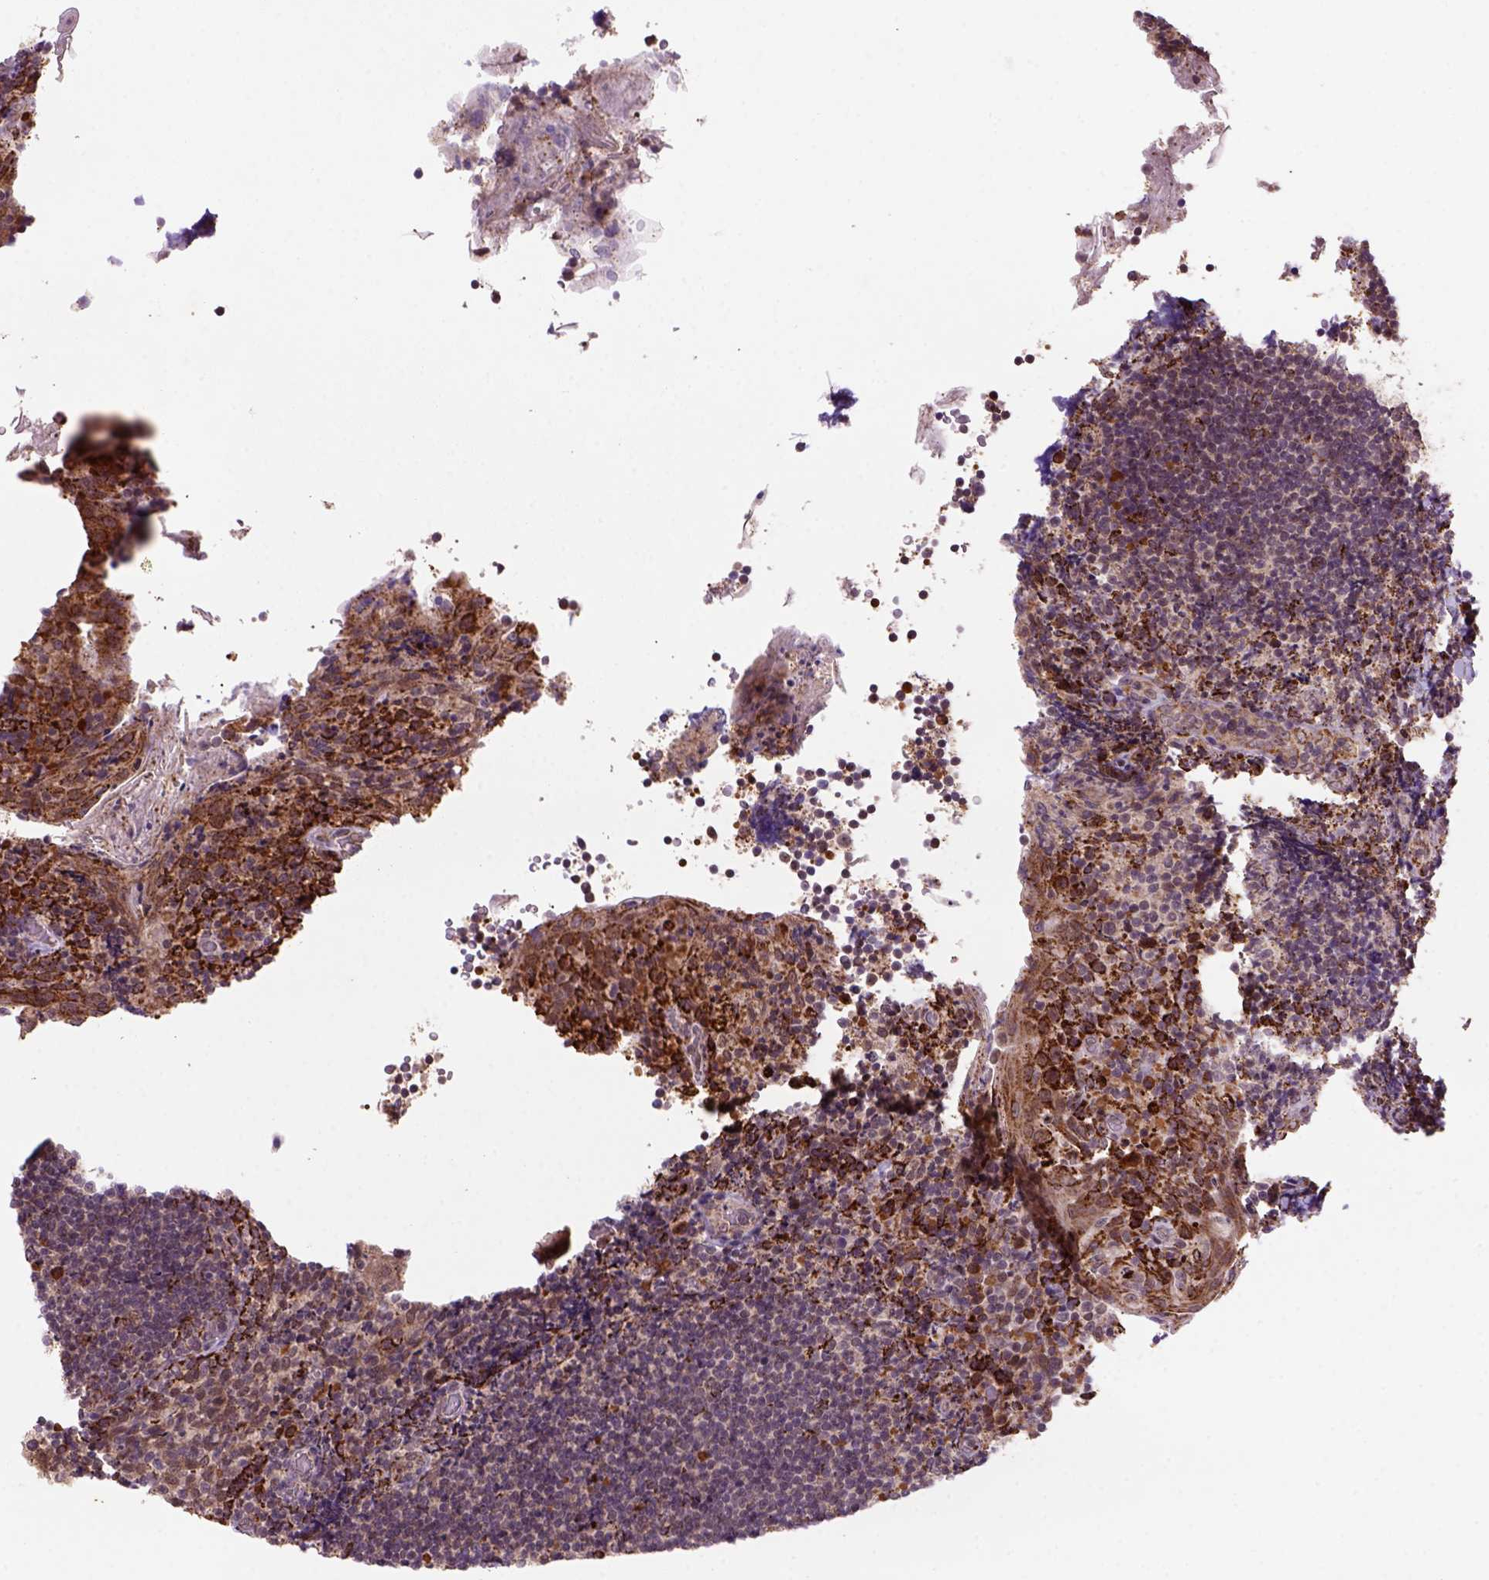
{"staining": {"intensity": "strong", "quantity": "<25%", "location": "cytoplasmic/membranous"}, "tissue": "tonsil", "cell_type": "Germinal center cells", "image_type": "normal", "snomed": [{"axis": "morphology", "description": "Normal tissue, NOS"}, {"axis": "topography", "description": "Tonsil"}], "caption": "Immunohistochemical staining of benign tonsil demonstrates medium levels of strong cytoplasmic/membranous staining in about <25% of germinal center cells.", "gene": "FZD7", "patient": {"sex": "female", "age": 10}}